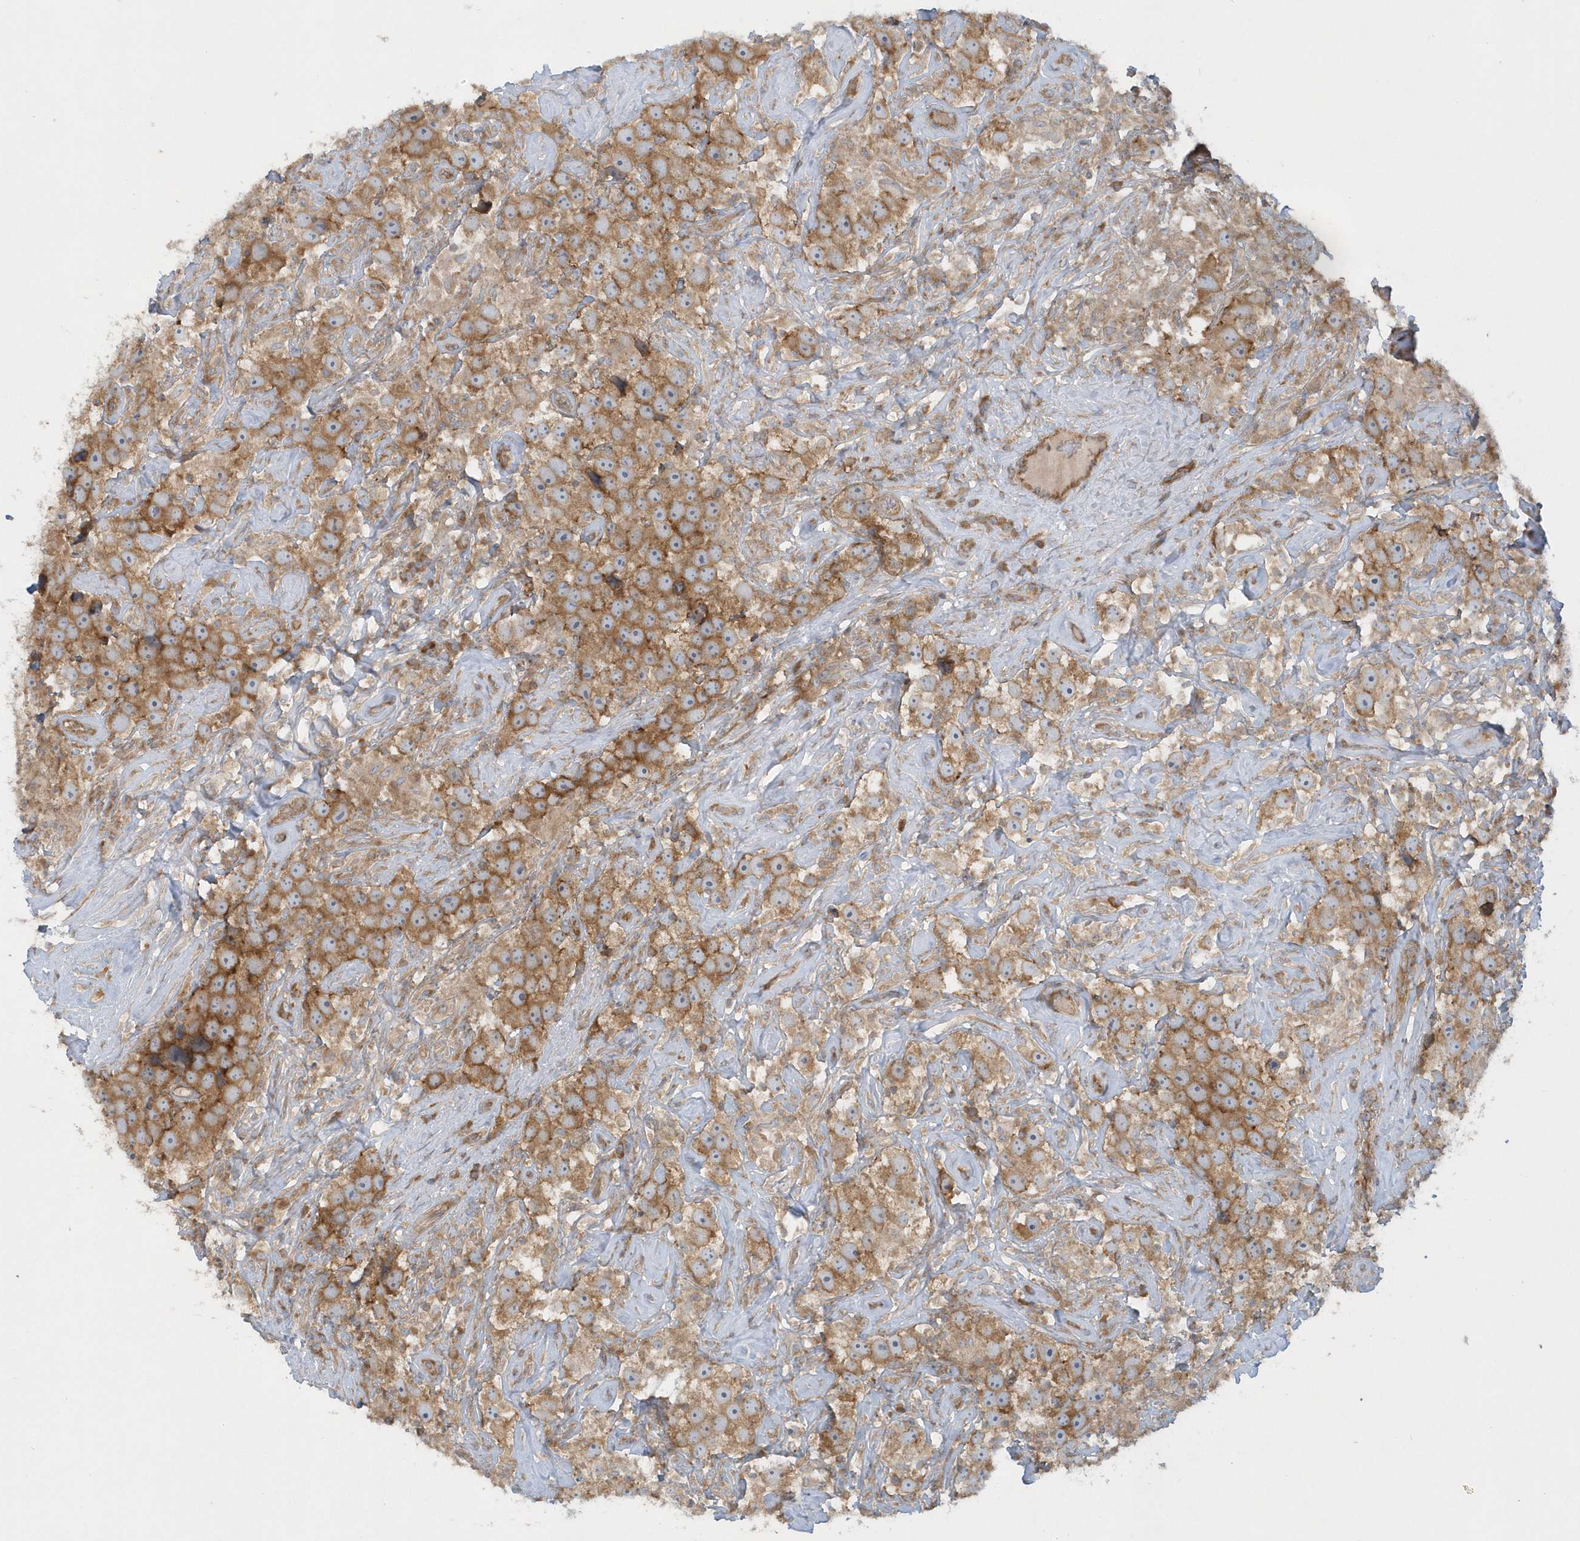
{"staining": {"intensity": "moderate", "quantity": ">75%", "location": "cytoplasmic/membranous"}, "tissue": "testis cancer", "cell_type": "Tumor cells", "image_type": "cancer", "snomed": [{"axis": "morphology", "description": "Seminoma, NOS"}, {"axis": "topography", "description": "Testis"}], "caption": "Seminoma (testis) stained for a protein (brown) exhibits moderate cytoplasmic/membranous positive staining in about >75% of tumor cells.", "gene": "CNOT10", "patient": {"sex": "male", "age": 49}}